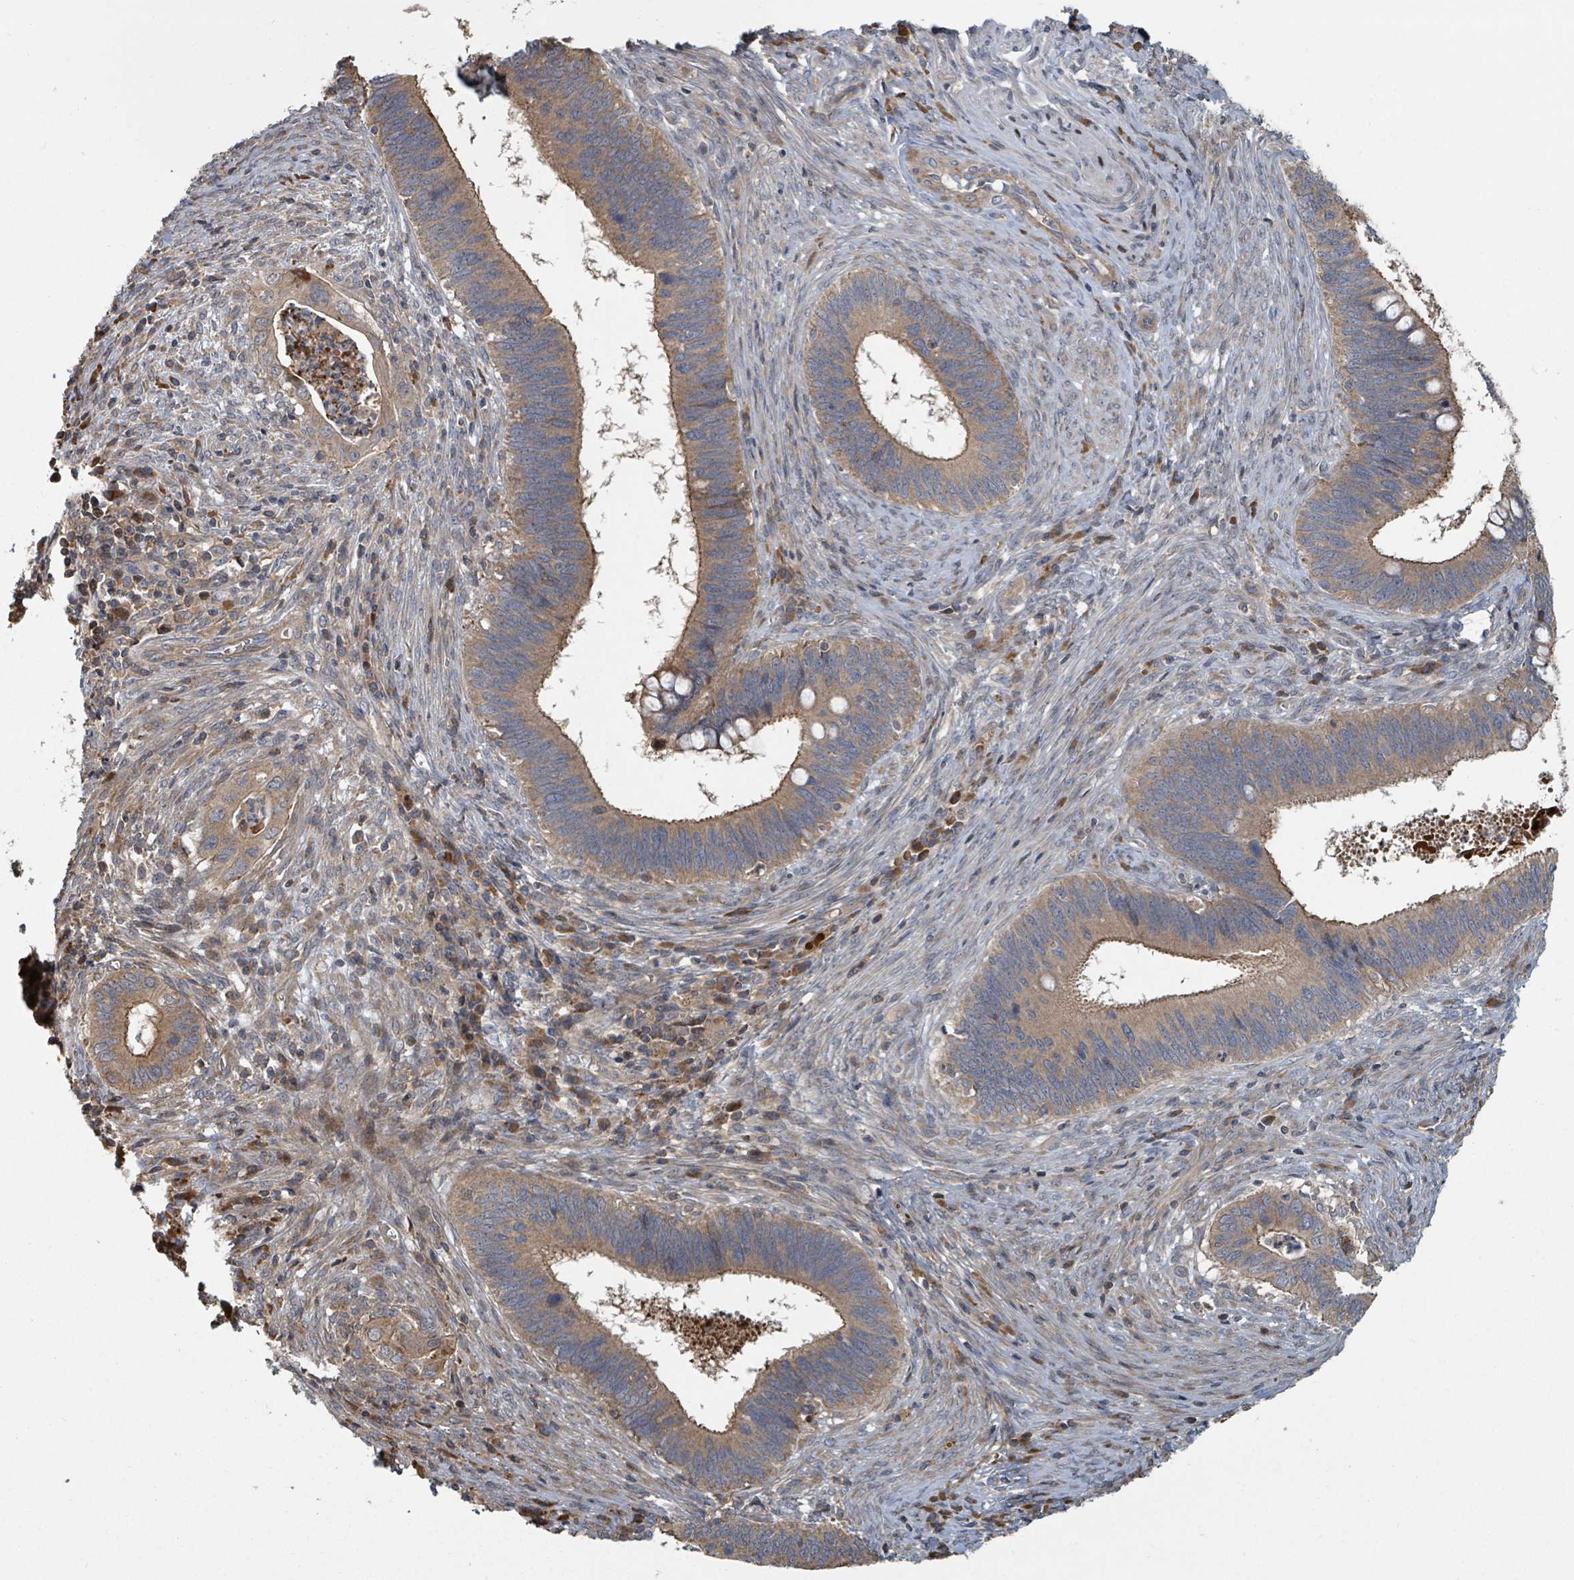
{"staining": {"intensity": "moderate", "quantity": ">75%", "location": "cytoplasmic/membranous"}, "tissue": "cervical cancer", "cell_type": "Tumor cells", "image_type": "cancer", "snomed": [{"axis": "morphology", "description": "Adenocarcinoma, NOS"}, {"axis": "topography", "description": "Cervix"}], "caption": "Approximately >75% of tumor cells in cervical cancer demonstrate moderate cytoplasmic/membranous protein expression as visualized by brown immunohistochemical staining.", "gene": "DPM1", "patient": {"sex": "female", "age": 42}}